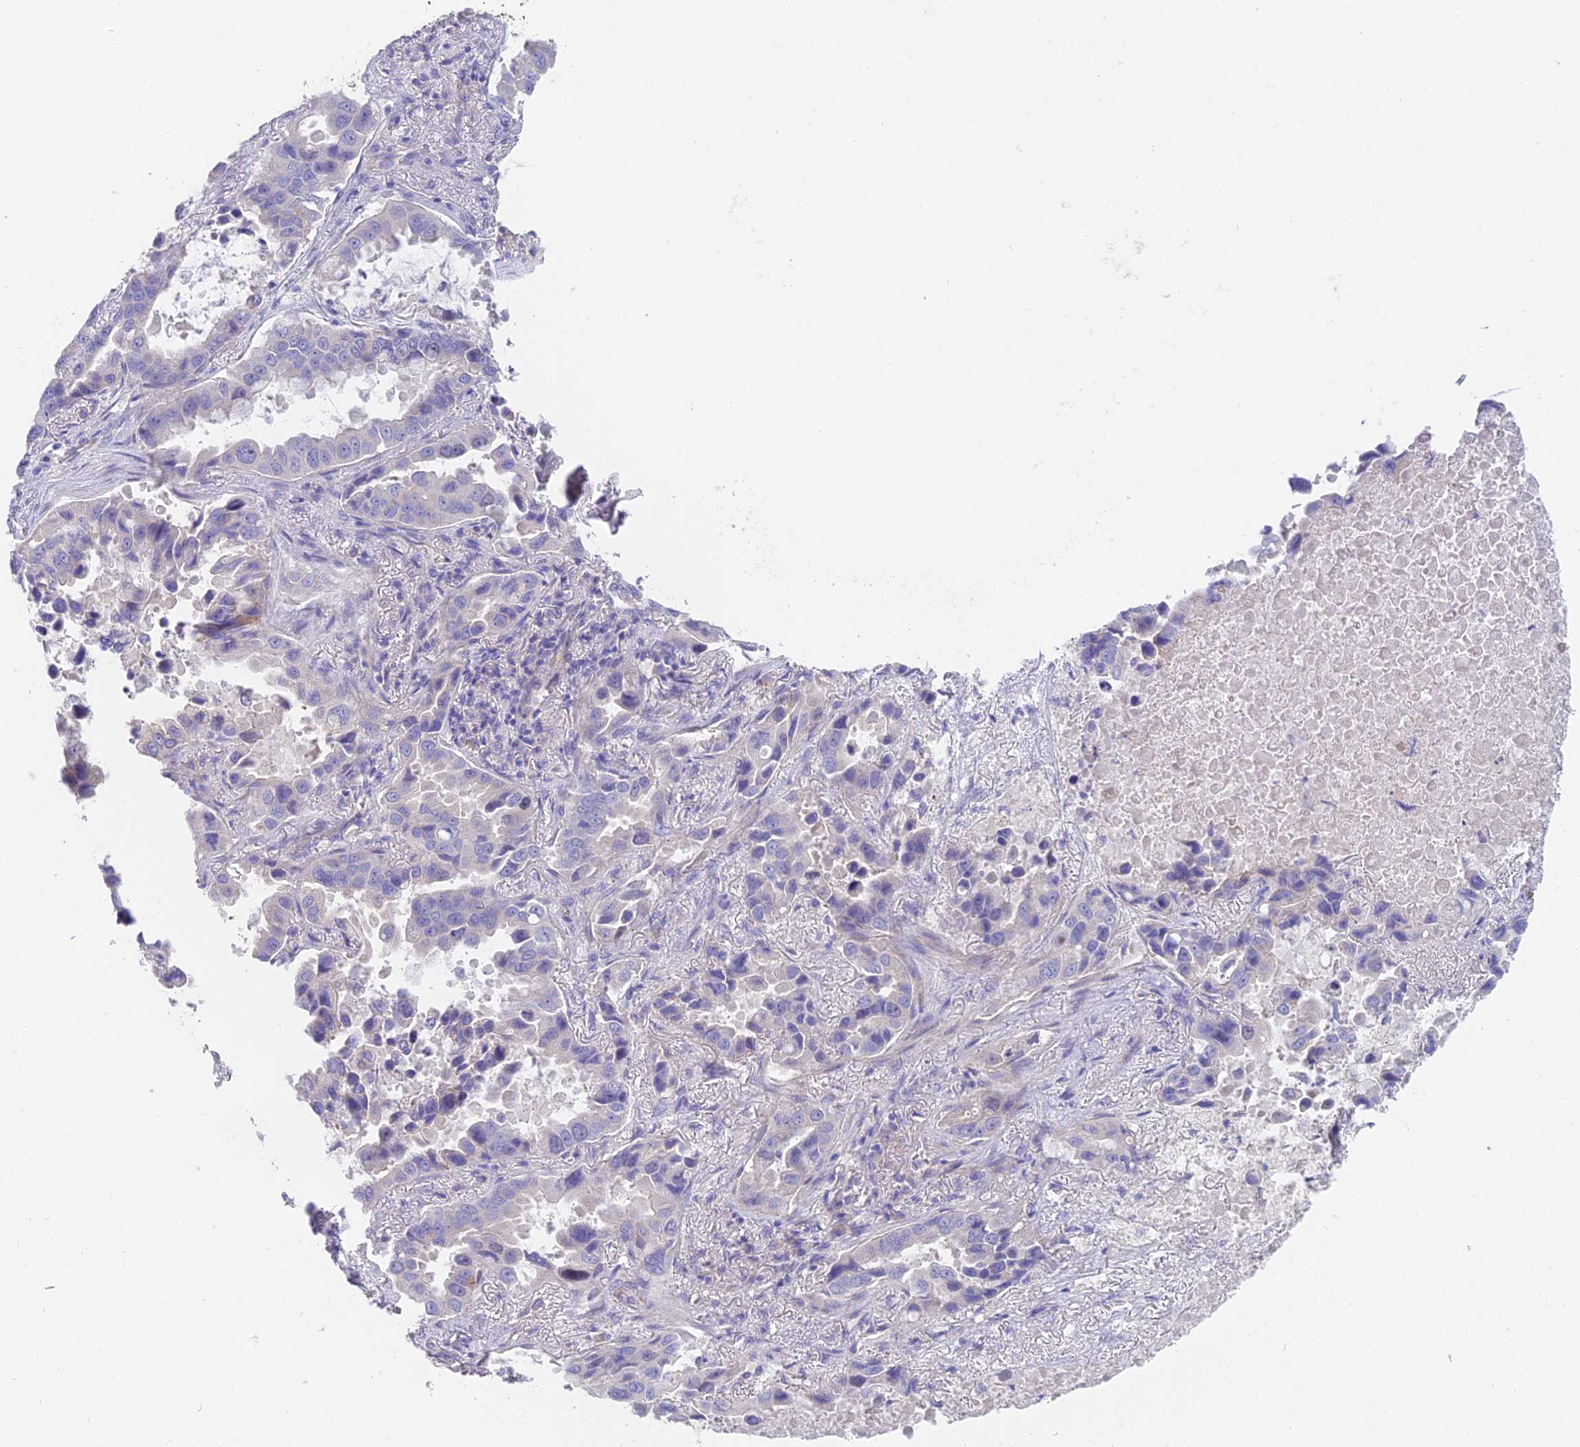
{"staining": {"intensity": "negative", "quantity": "none", "location": "none"}, "tissue": "lung cancer", "cell_type": "Tumor cells", "image_type": "cancer", "snomed": [{"axis": "morphology", "description": "Adenocarcinoma, NOS"}, {"axis": "topography", "description": "Lung"}], "caption": "DAB immunohistochemical staining of lung cancer (adenocarcinoma) shows no significant staining in tumor cells.", "gene": "FAM168B", "patient": {"sex": "male", "age": 64}}